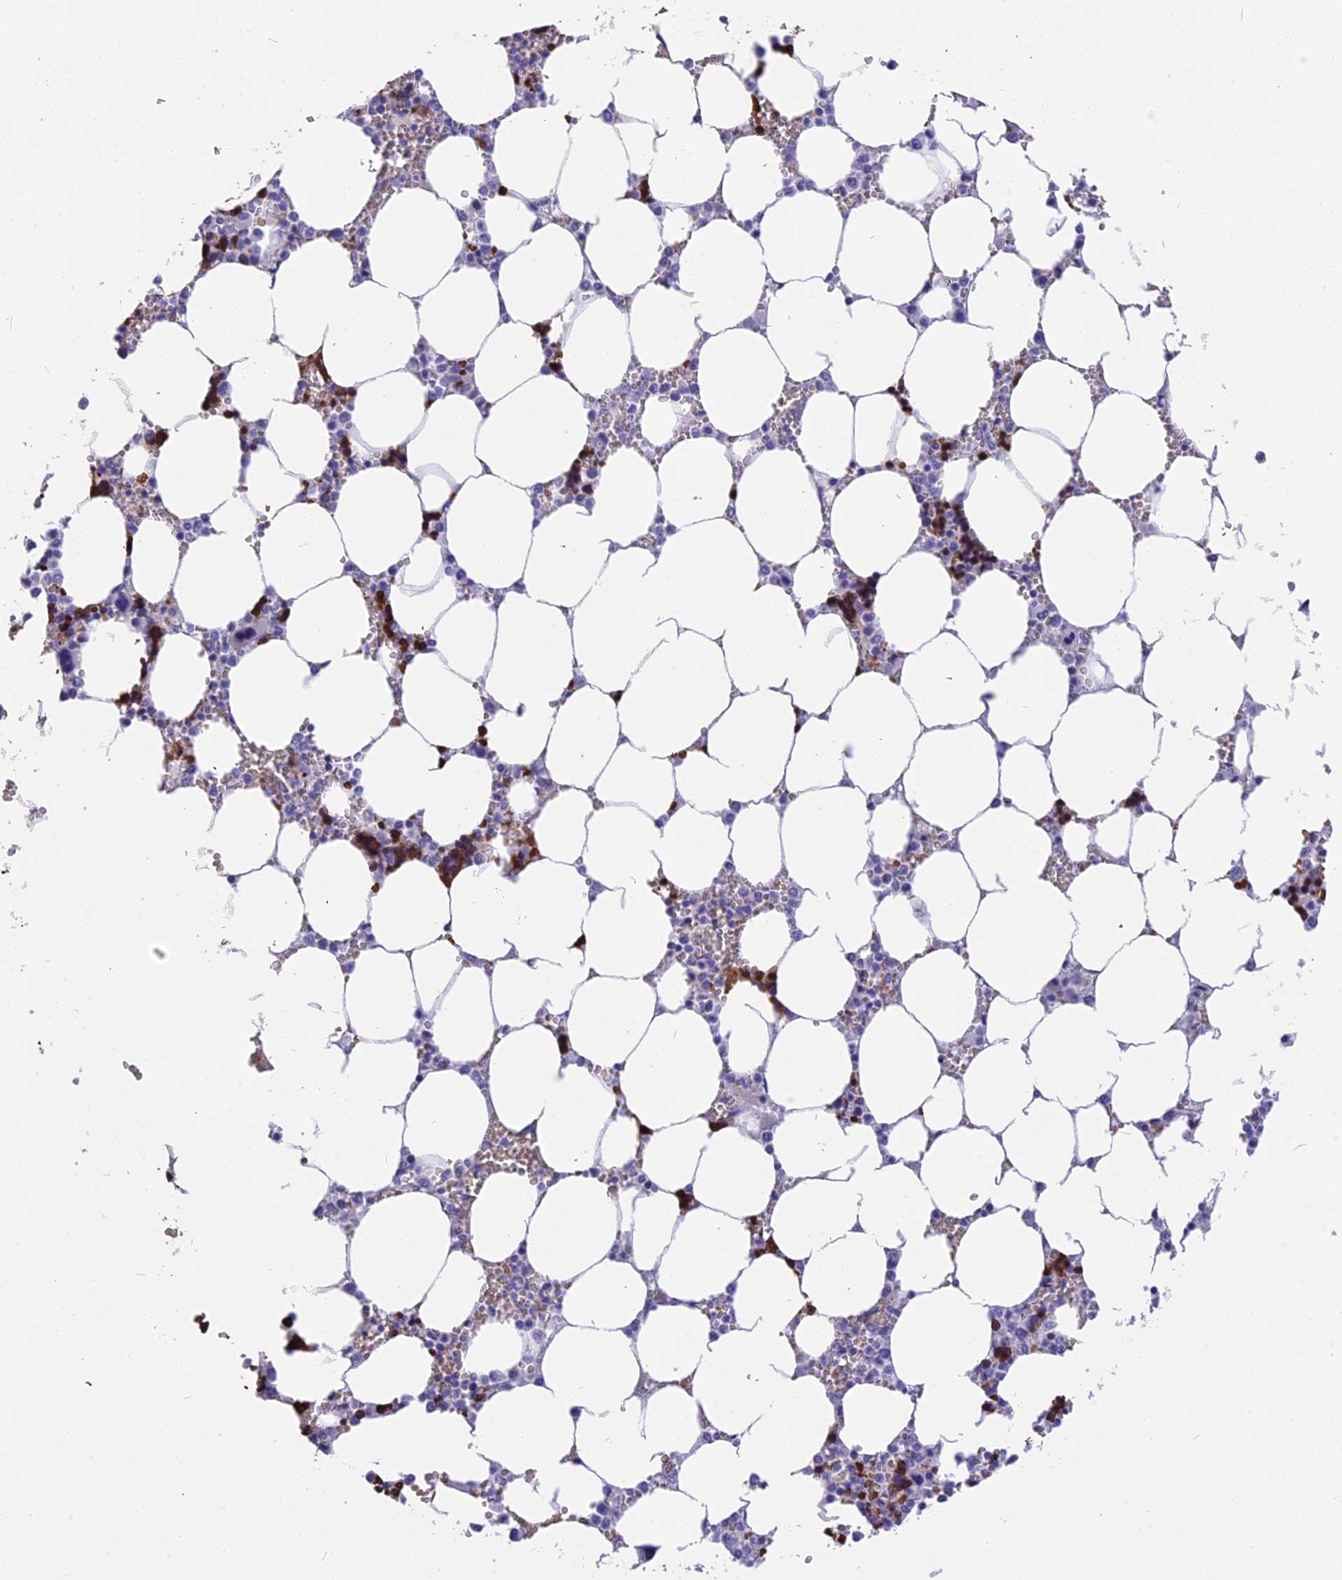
{"staining": {"intensity": "strong", "quantity": "<25%", "location": "cytoplasmic/membranous"}, "tissue": "bone marrow", "cell_type": "Hematopoietic cells", "image_type": "normal", "snomed": [{"axis": "morphology", "description": "Normal tissue, NOS"}, {"axis": "topography", "description": "Bone marrow"}], "caption": "A medium amount of strong cytoplasmic/membranous expression is appreciated in approximately <25% of hematopoietic cells in benign bone marrow. (DAB (3,3'-diaminobenzidine) = brown stain, brightfield microscopy at high magnification).", "gene": "TNNC2", "patient": {"sex": "male", "age": 64}}